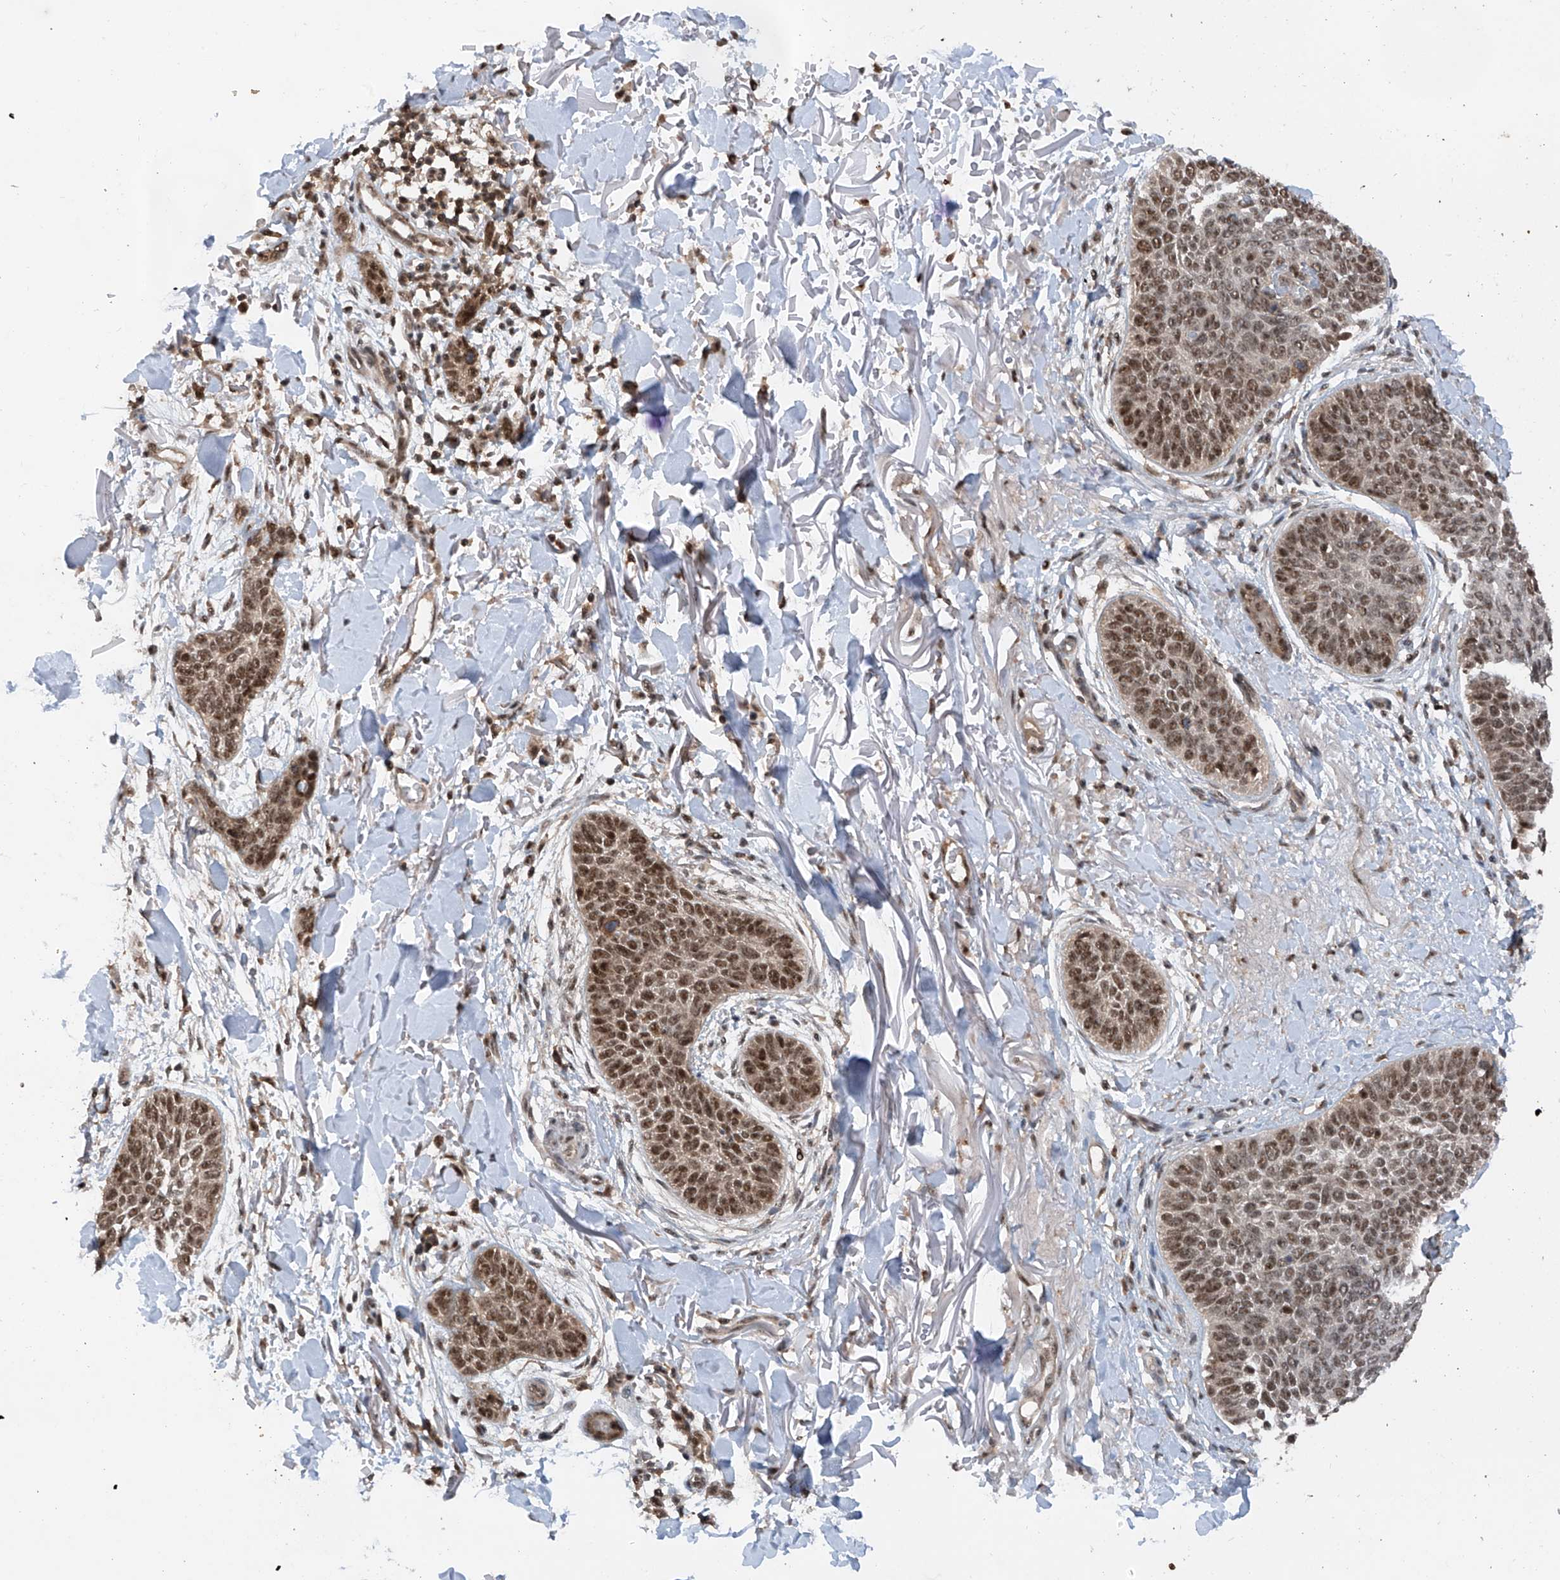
{"staining": {"intensity": "moderate", "quantity": ">75%", "location": "nuclear"}, "tissue": "skin cancer", "cell_type": "Tumor cells", "image_type": "cancer", "snomed": [{"axis": "morphology", "description": "Basal cell carcinoma"}, {"axis": "topography", "description": "Skin"}], "caption": "A medium amount of moderate nuclear positivity is identified in about >75% of tumor cells in skin cancer tissue.", "gene": "RPAIN", "patient": {"sex": "male", "age": 85}}